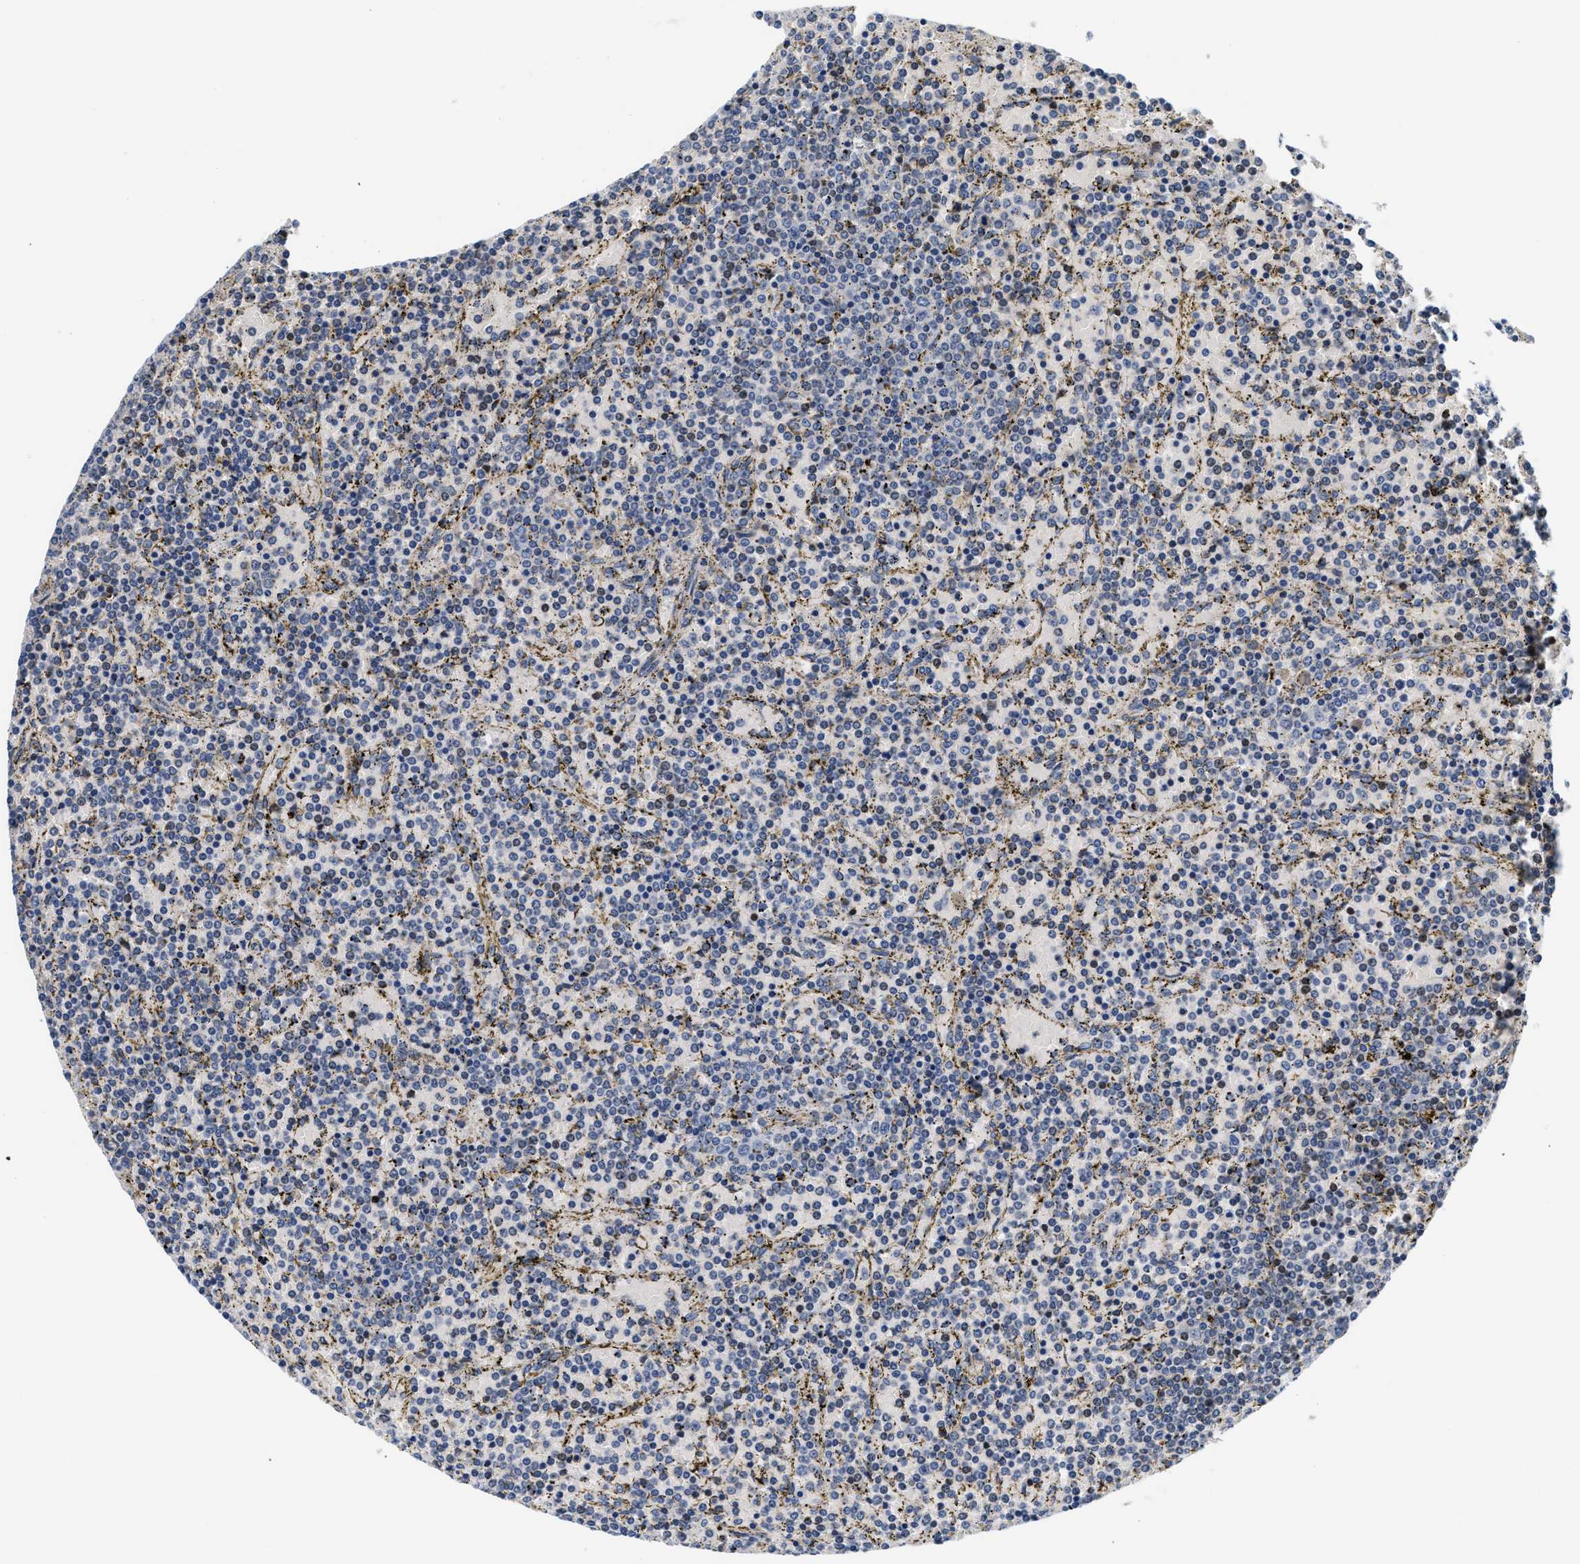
{"staining": {"intensity": "negative", "quantity": "none", "location": "none"}, "tissue": "lymphoma", "cell_type": "Tumor cells", "image_type": "cancer", "snomed": [{"axis": "morphology", "description": "Malignant lymphoma, non-Hodgkin's type, Low grade"}, {"axis": "topography", "description": "Spleen"}], "caption": "This is an immunohistochemistry micrograph of lymphoma. There is no positivity in tumor cells.", "gene": "TNIP2", "patient": {"sex": "female", "age": 77}}